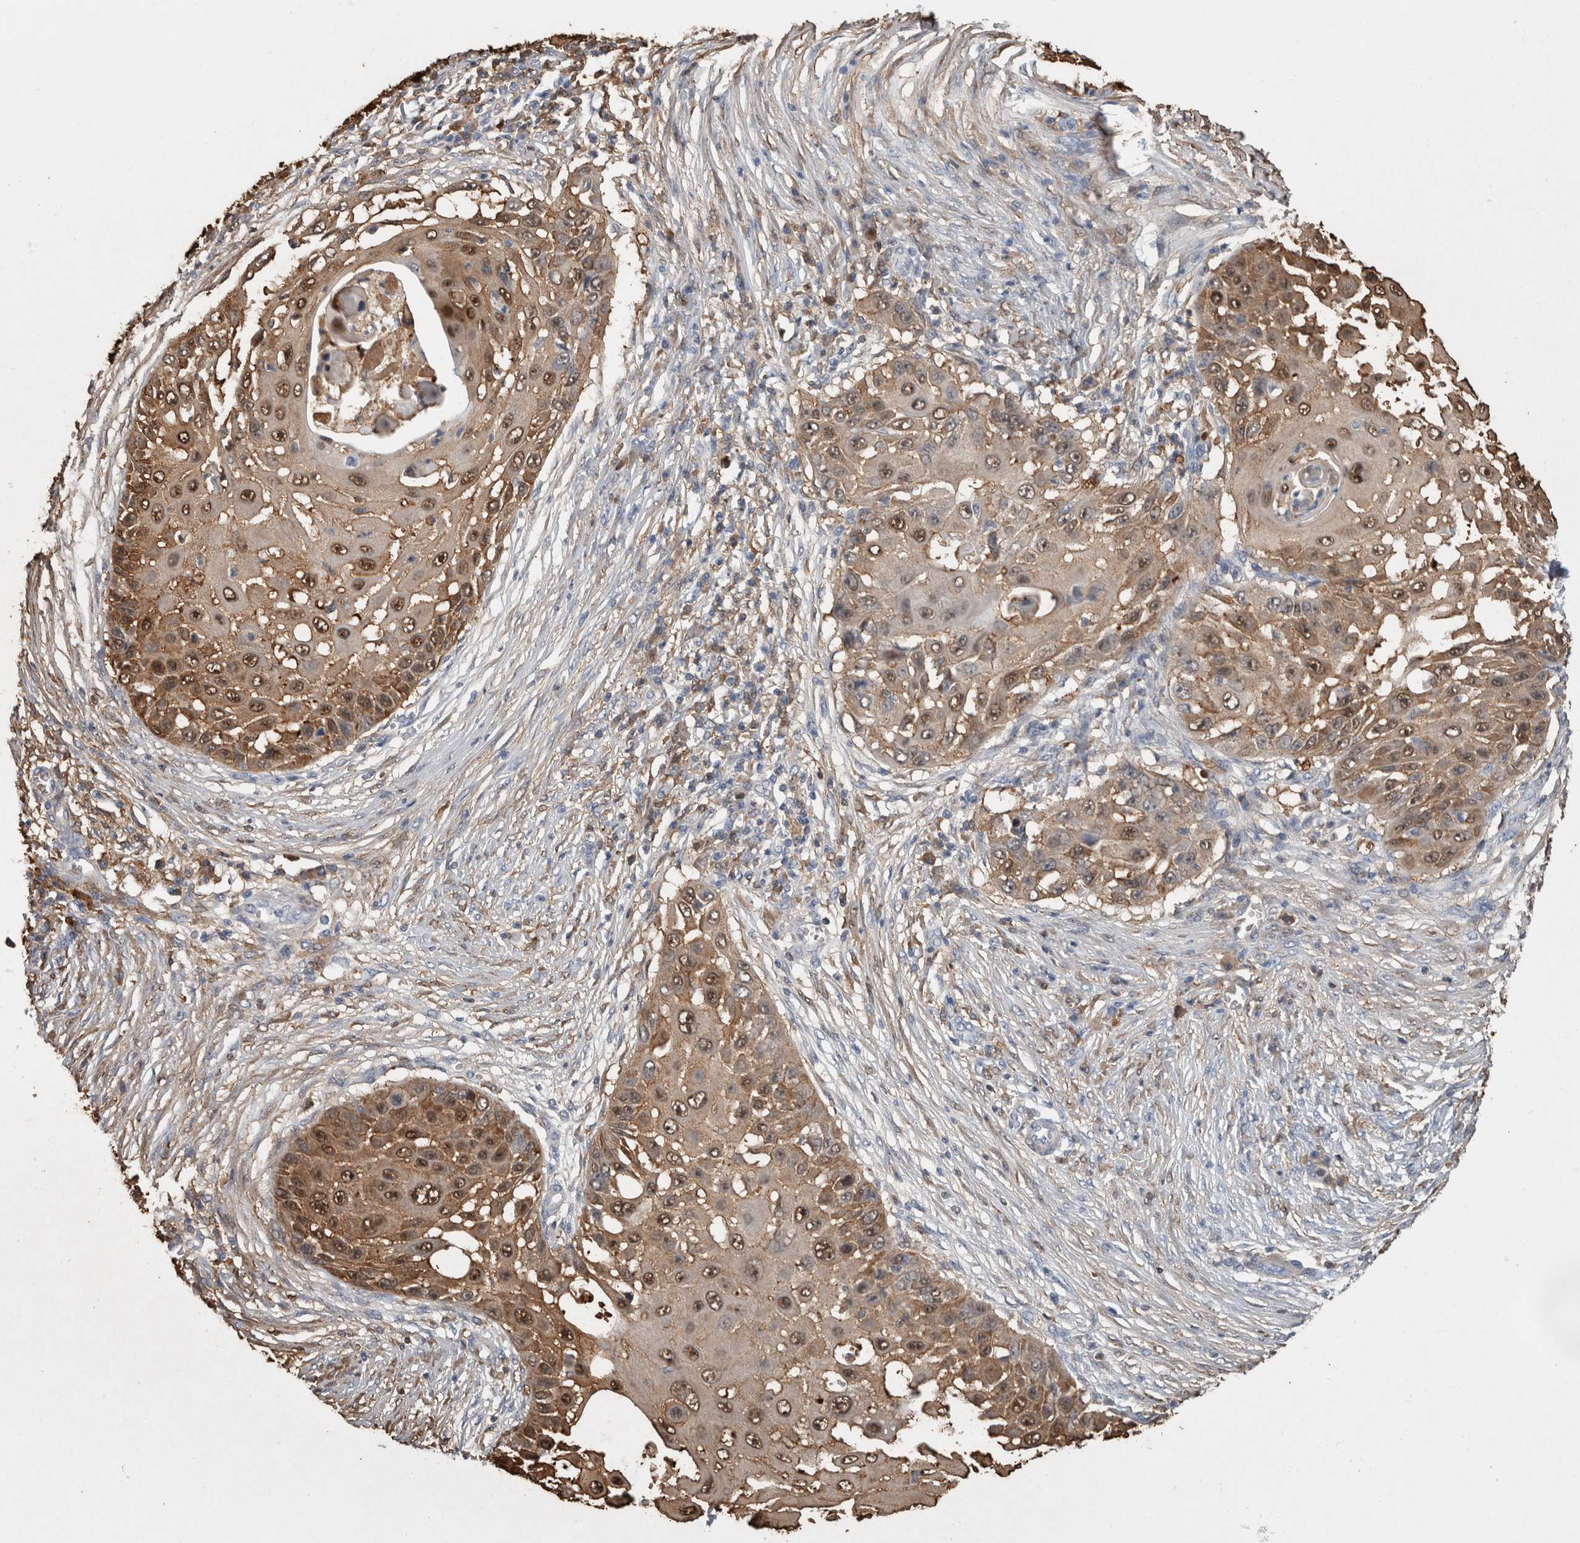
{"staining": {"intensity": "moderate", "quantity": ">75%", "location": "cytoplasmic/membranous,nuclear"}, "tissue": "skin cancer", "cell_type": "Tumor cells", "image_type": "cancer", "snomed": [{"axis": "morphology", "description": "Squamous cell carcinoma, NOS"}, {"axis": "topography", "description": "Skin"}], "caption": "Immunohistochemistry (IHC) (DAB (3,3'-diaminobenzidine)) staining of squamous cell carcinoma (skin) reveals moderate cytoplasmic/membranous and nuclear protein positivity in approximately >75% of tumor cells.", "gene": "FABP4", "patient": {"sex": "female", "age": 44}}